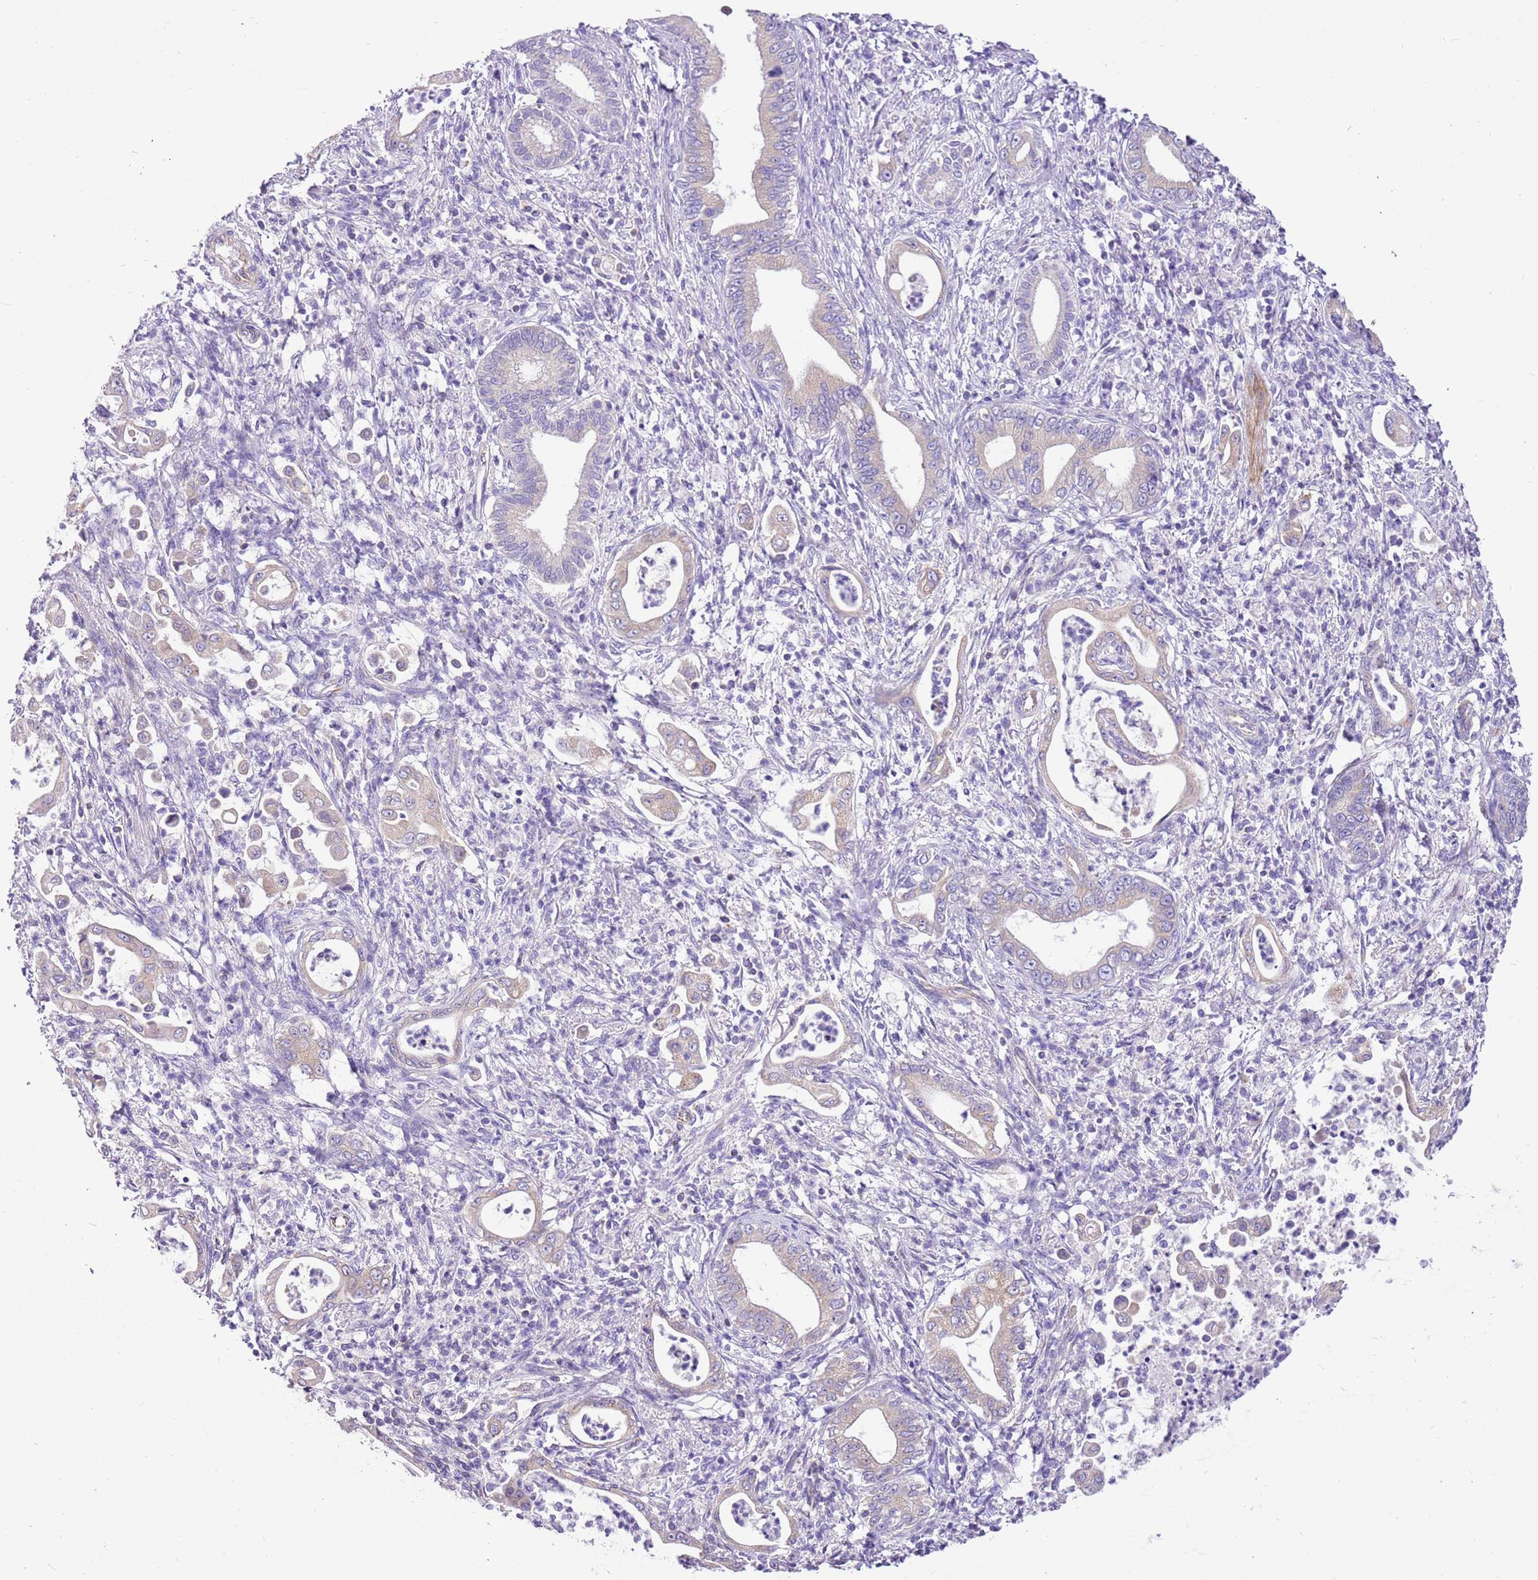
{"staining": {"intensity": "weak", "quantity": "25%-75%", "location": "cytoplasmic/membranous"}, "tissue": "pancreatic cancer", "cell_type": "Tumor cells", "image_type": "cancer", "snomed": [{"axis": "morphology", "description": "Normal tissue, NOS"}, {"axis": "morphology", "description": "Adenocarcinoma, NOS"}, {"axis": "topography", "description": "Pancreas"}], "caption": "IHC photomicrograph of pancreatic cancer (adenocarcinoma) stained for a protein (brown), which reveals low levels of weak cytoplasmic/membranous staining in about 25%-75% of tumor cells.", "gene": "GLCE", "patient": {"sex": "female", "age": 55}}